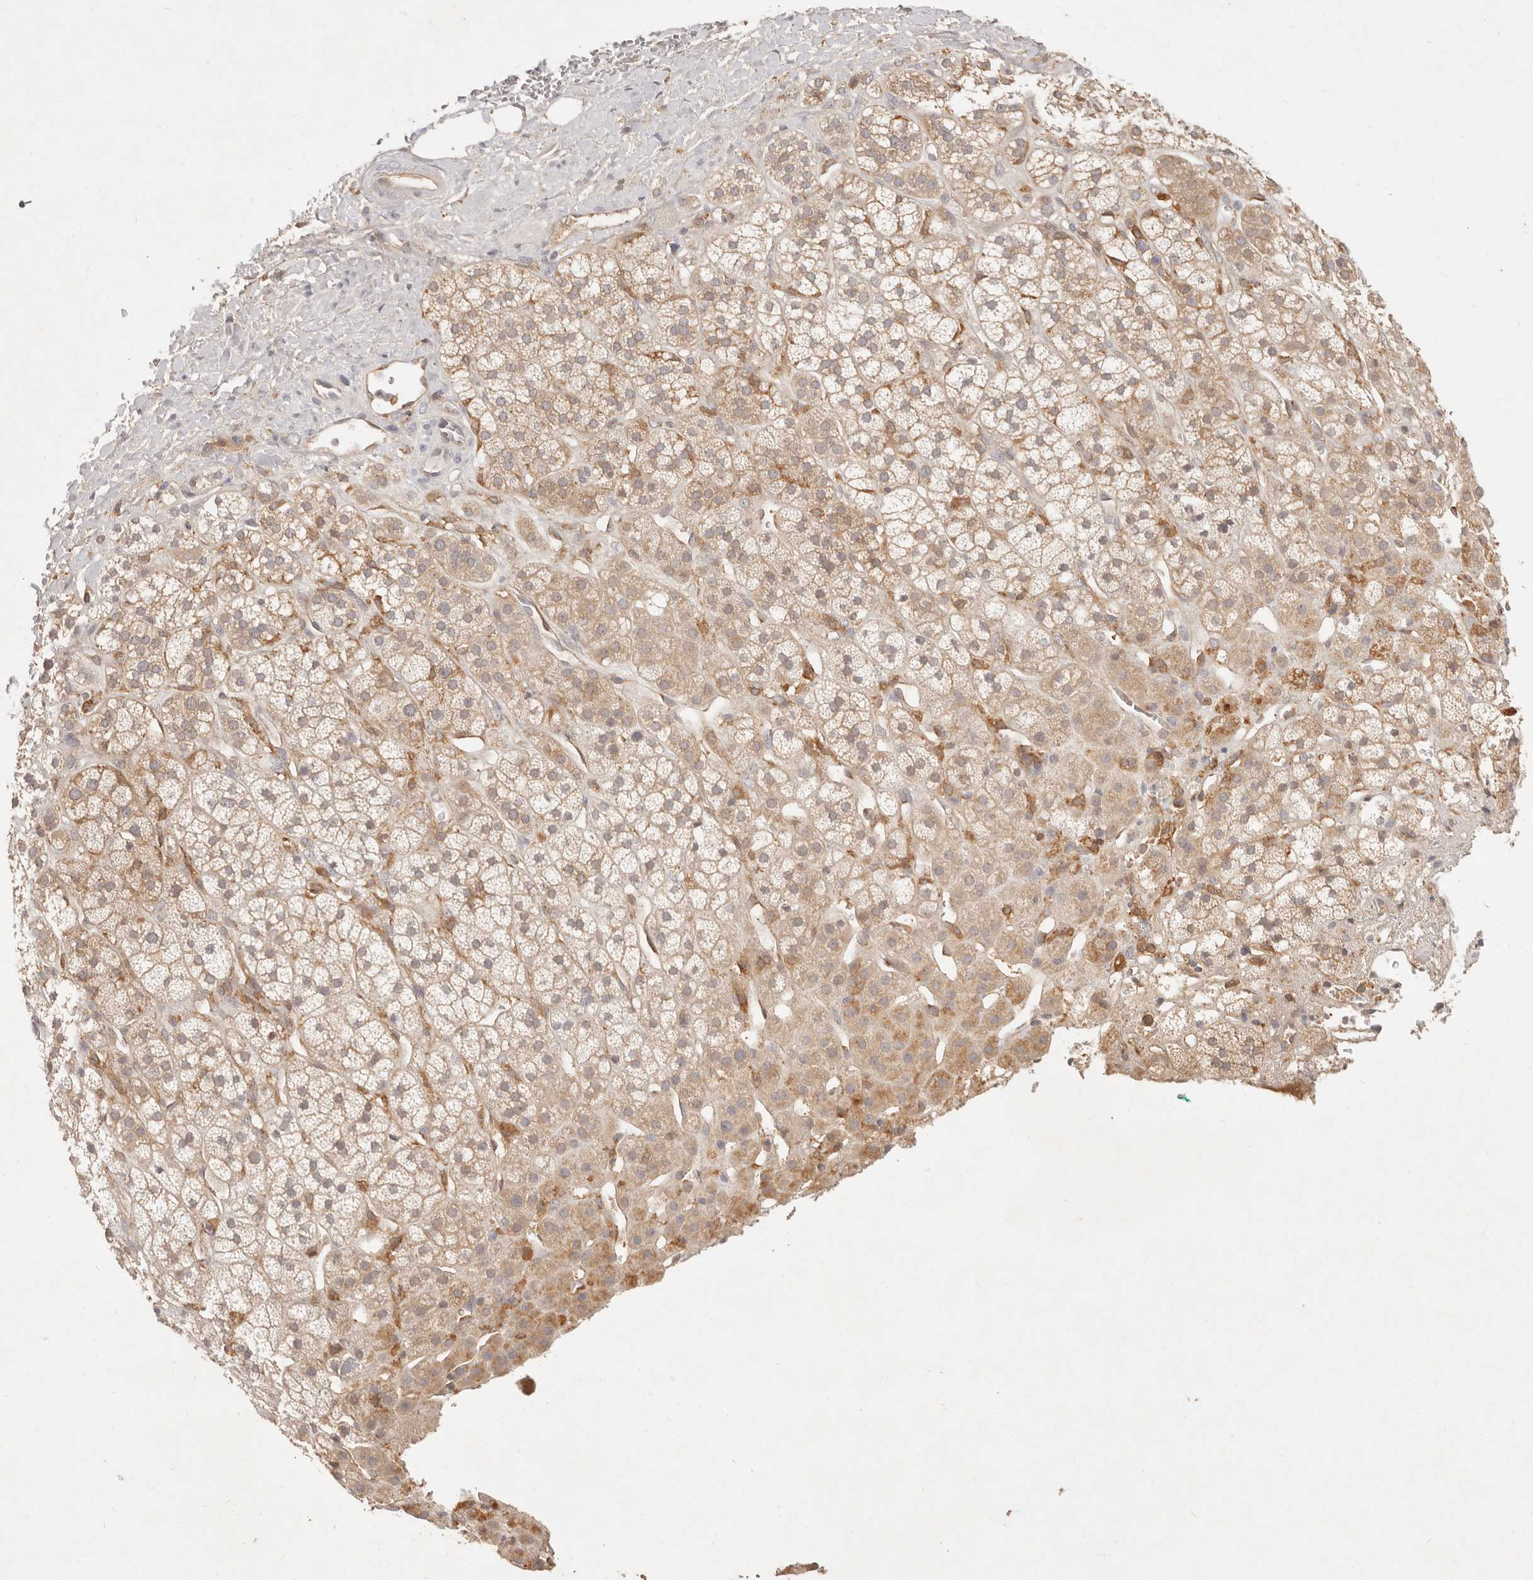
{"staining": {"intensity": "moderate", "quantity": ">75%", "location": "cytoplasmic/membranous"}, "tissue": "adrenal gland", "cell_type": "Glandular cells", "image_type": "normal", "snomed": [{"axis": "morphology", "description": "Normal tissue, NOS"}, {"axis": "topography", "description": "Adrenal gland"}], "caption": "Brown immunohistochemical staining in normal adrenal gland shows moderate cytoplasmic/membranous positivity in approximately >75% of glandular cells.", "gene": "NECAP2", "patient": {"sex": "male", "age": 56}}